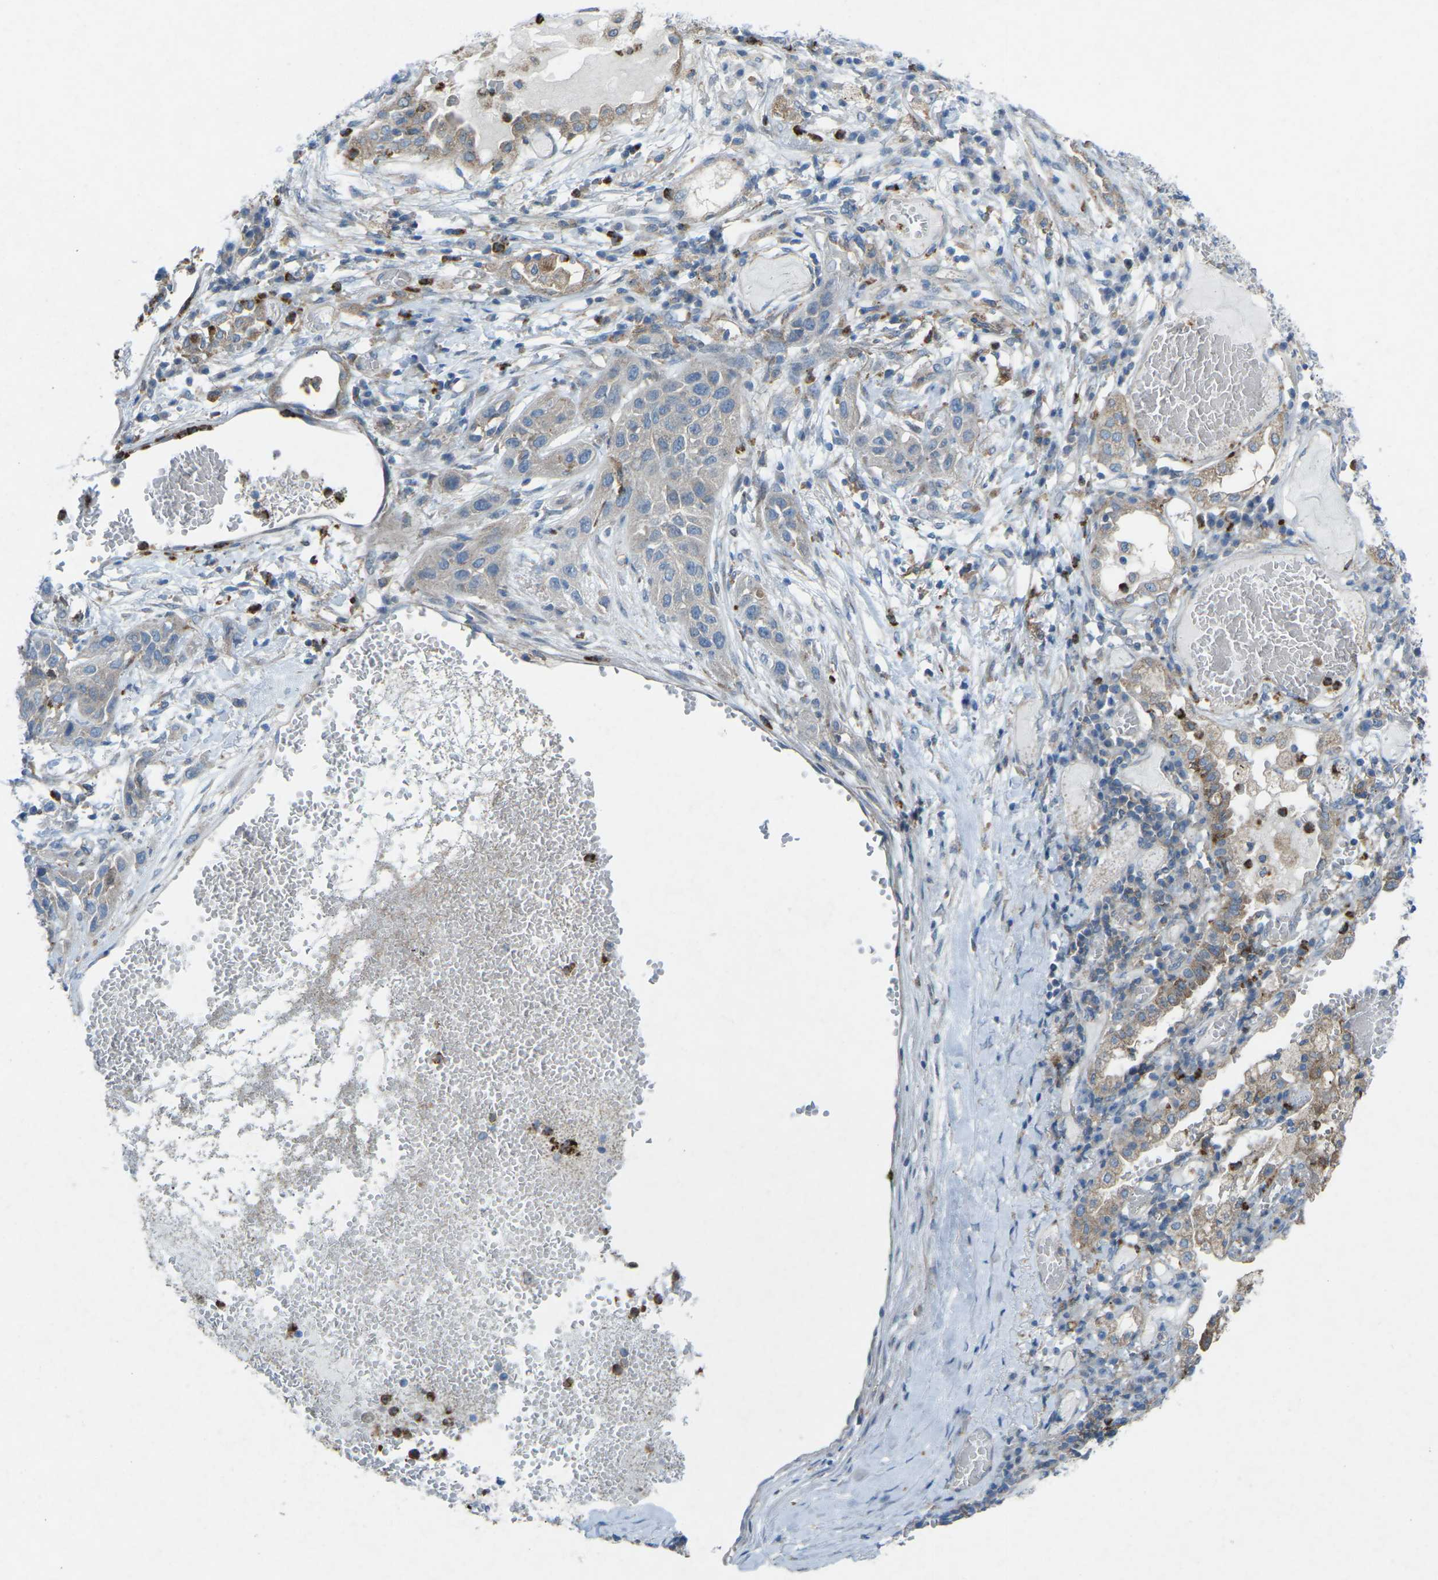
{"staining": {"intensity": "negative", "quantity": "none", "location": "none"}, "tissue": "lung cancer", "cell_type": "Tumor cells", "image_type": "cancer", "snomed": [{"axis": "morphology", "description": "Squamous cell carcinoma, NOS"}, {"axis": "topography", "description": "Lung"}], "caption": "Immunohistochemistry of human lung squamous cell carcinoma exhibits no staining in tumor cells. Nuclei are stained in blue.", "gene": "STK11", "patient": {"sex": "male", "age": 71}}